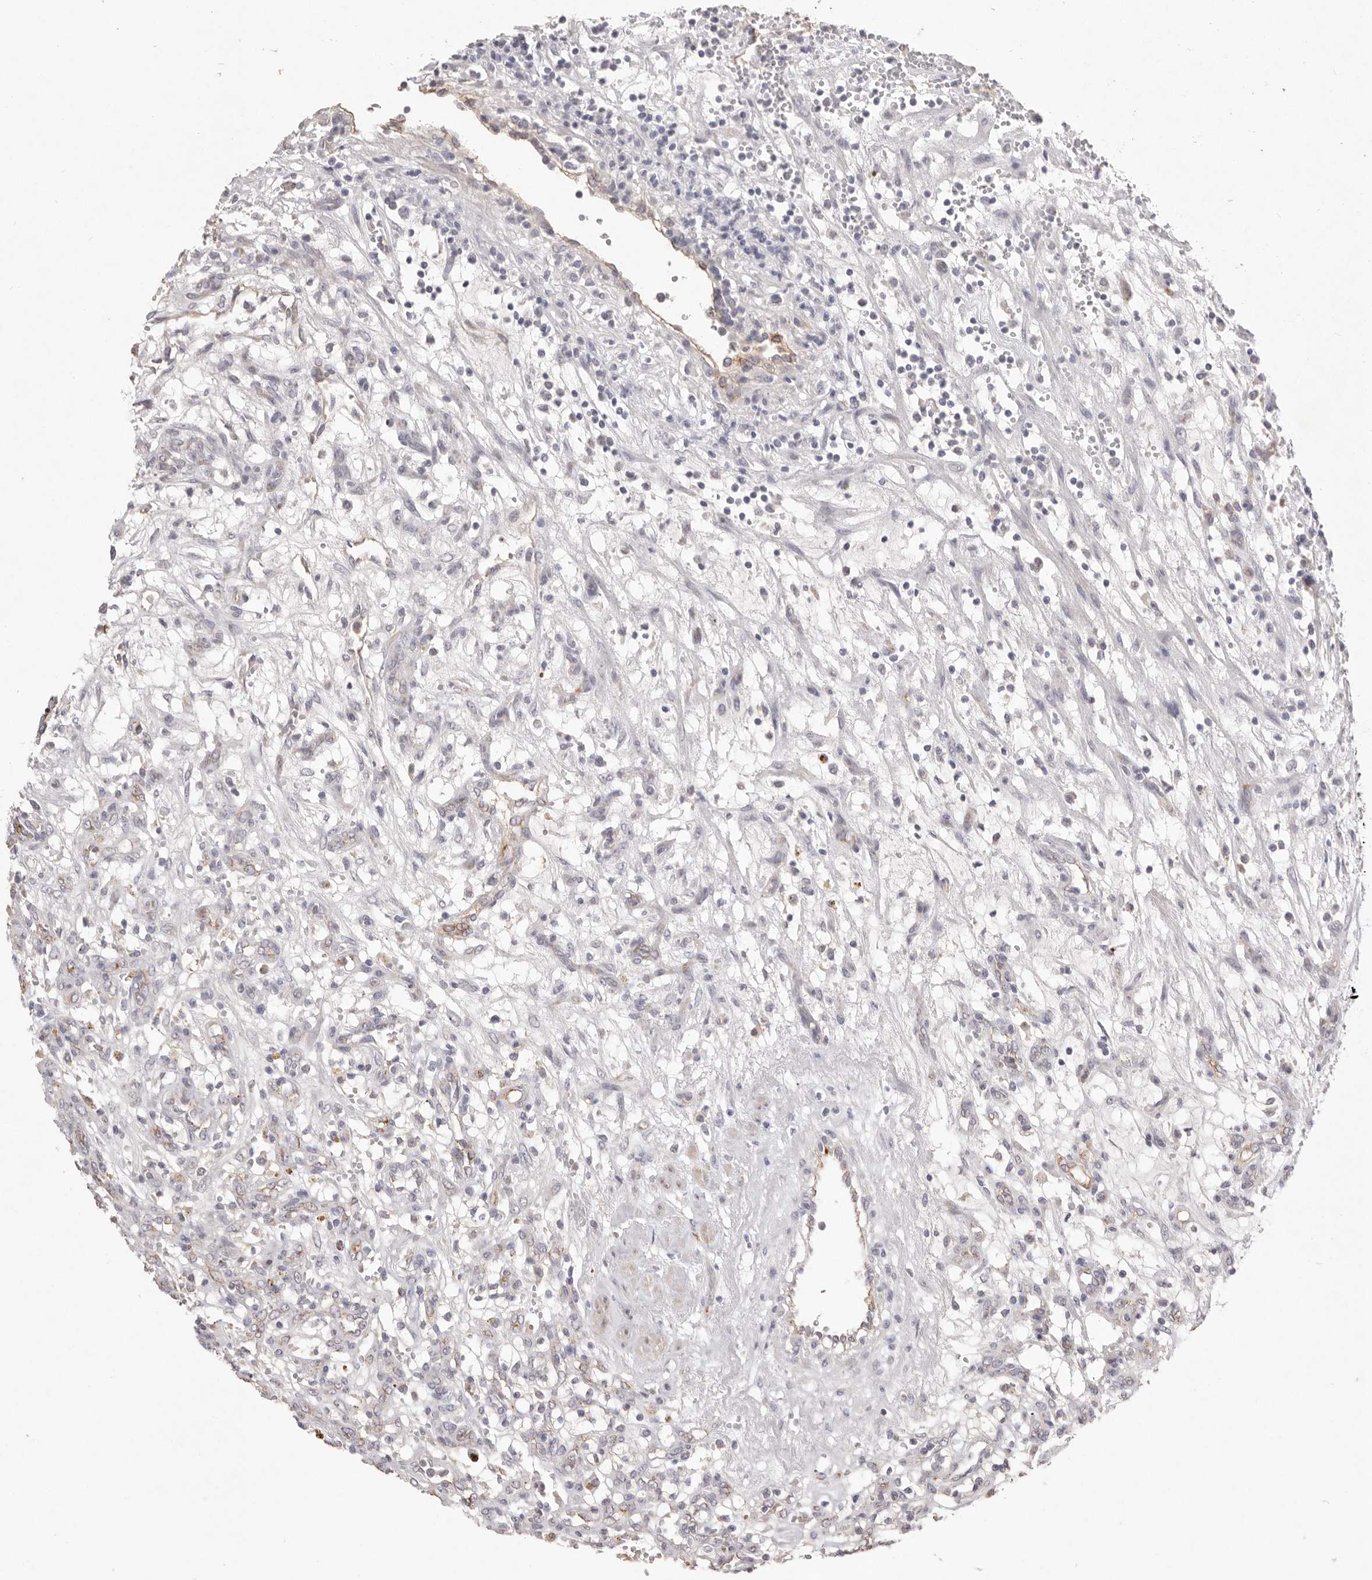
{"staining": {"intensity": "negative", "quantity": "none", "location": "none"}, "tissue": "renal cancer", "cell_type": "Tumor cells", "image_type": "cancer", "snomed": [{"axis": "morphology", "description": "Adenocarcinoma, NOS"}, {"axis": "topography", "description": "Kidney"}], "caption": "A histopathology image of human renal cancer (adenocarcinoma) is negative for staining in tumor cells.", "gene": "ZYG11B", "patient": {"sex": "female", "age": 57}}